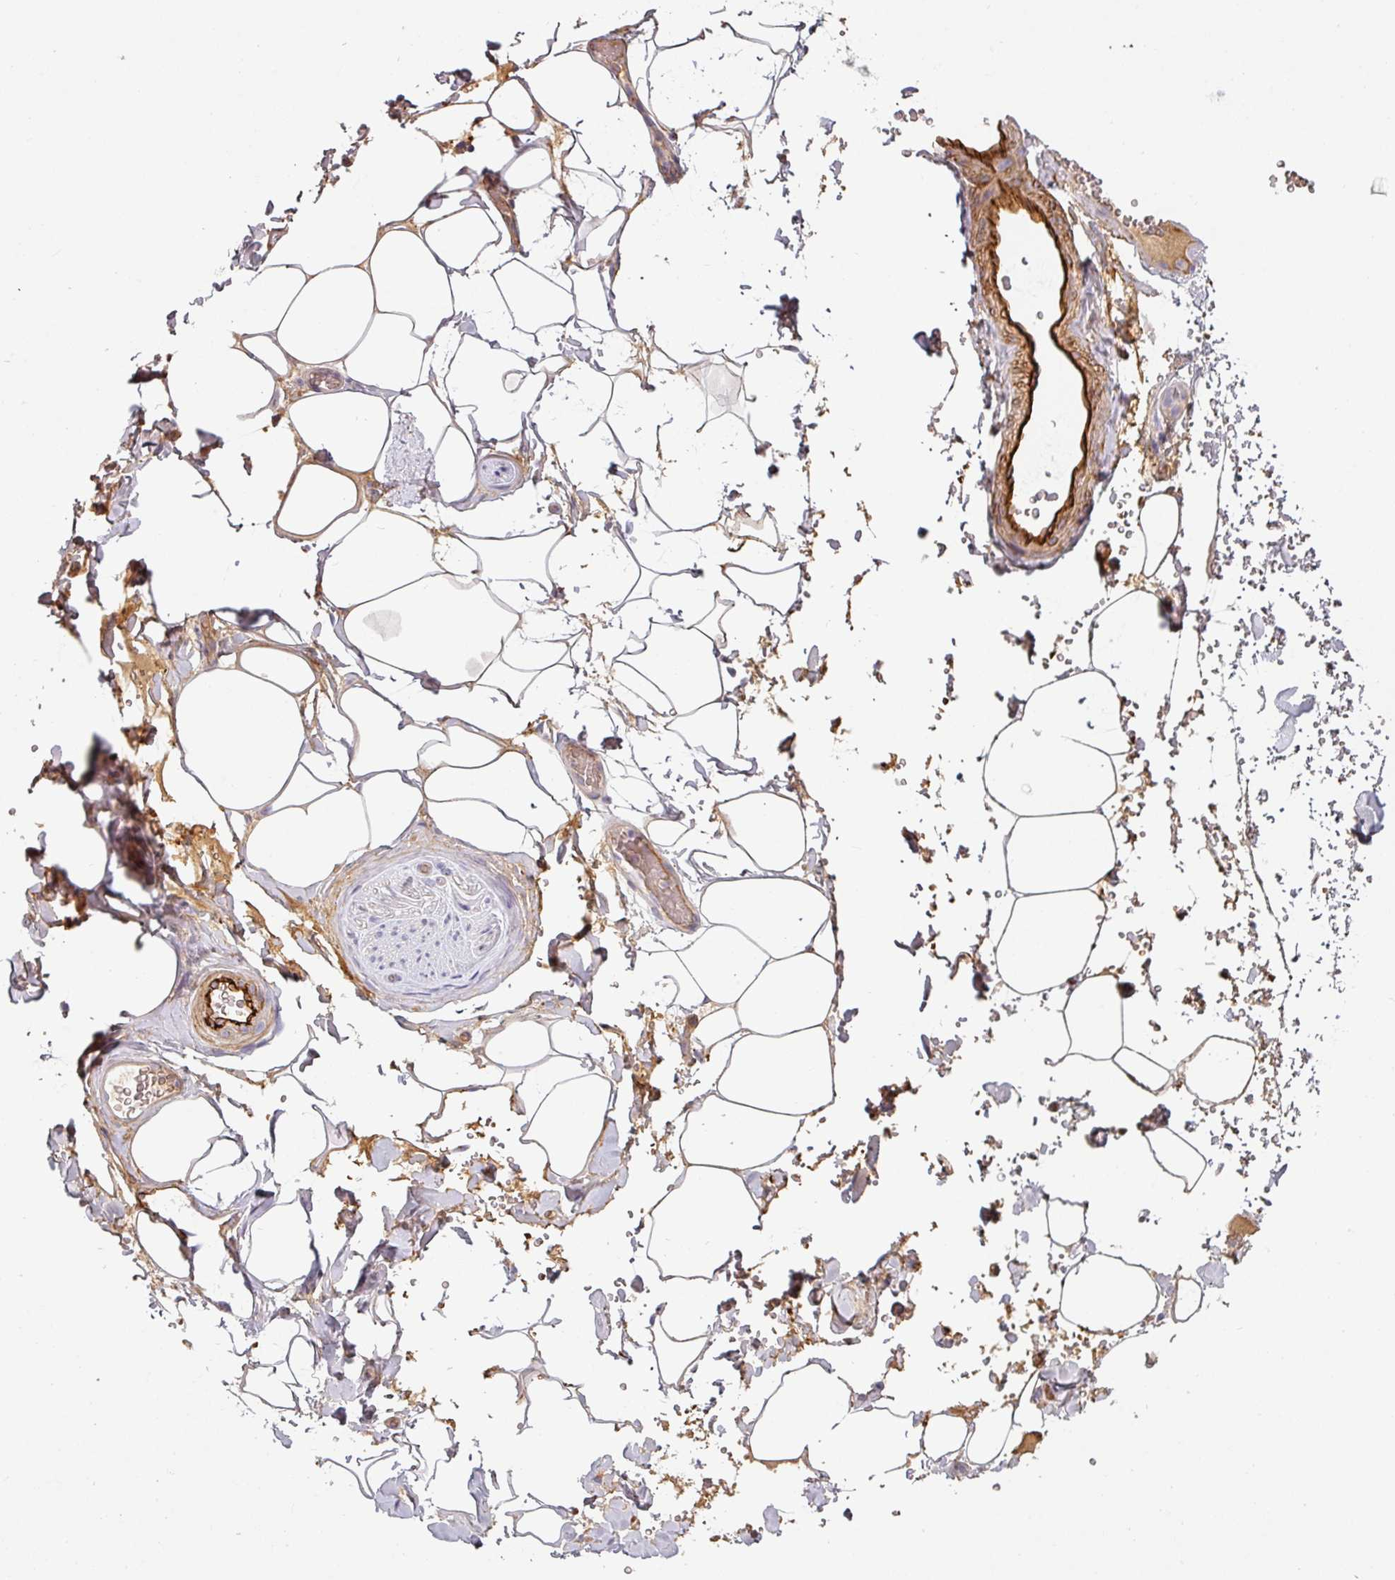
{"staining": {"intensity": "weak", "quantity": "25%-75%", "location": "cytoplasmic/membranous"}, "tissue": "adipose tissue", "cell_type": "Adipocytes", "image_type": "normal", "snomed": [{"axis": "morphology", "description": "Normal tissue, NOS"}, {"axis": "topography", "description": "Rectum"}, {"axis": "topography", "description": "Peripheral nerve tissue"}], "caption": "Protein staining reveals weak cytoplasmic/membranous staining in approximately 25%-75% of adipocytes in benign adipose tissue. The staining was performed using DAB to visualize the protein expression in brown, while the nuclei were stained in blue with hematoxylin (Magnification: 20x).", "gene": "PRODH2", "patient": {"sex": "female", "age": 69}}